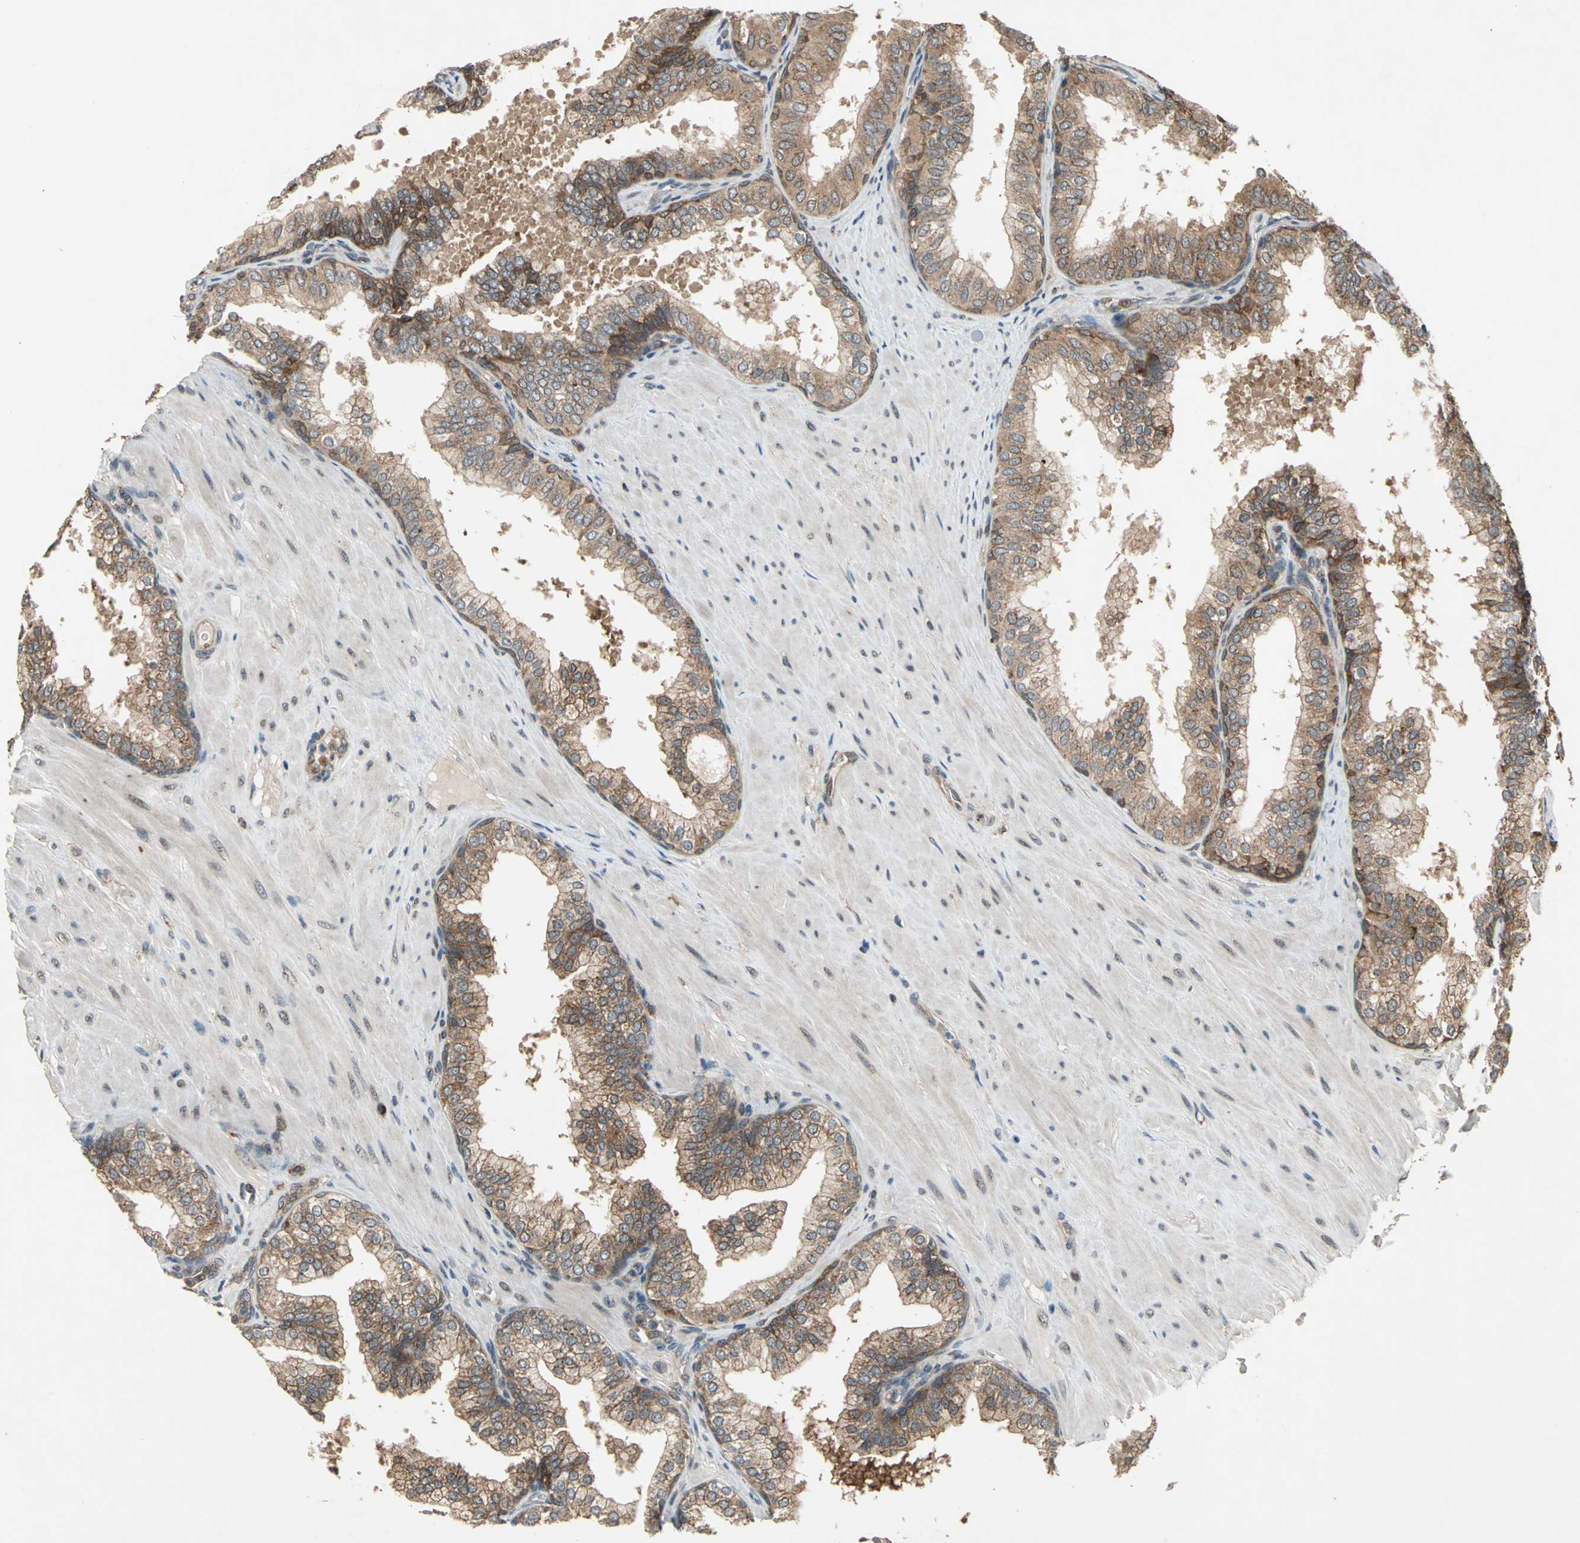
{"staining": {"intensity": "moderate", "quantity": ">75%", "location": "cytoplasmic/membranous"}, "tissue": "prostate", "cell_type": "Glandular cells", "image_type": "normal", "snomed": [{"axis": "morphology", "description": "Normal tissue, NOS"}, {"axis": "topography", "description": "Prostate"}], "caption": "A medium amount of moderate cytoplasmic/membranous expression is present in about >75% of glandular cells in unremarkable prostate.", "gene": "NFKBIE", "patient": {"sex": "male", "age": 60}}